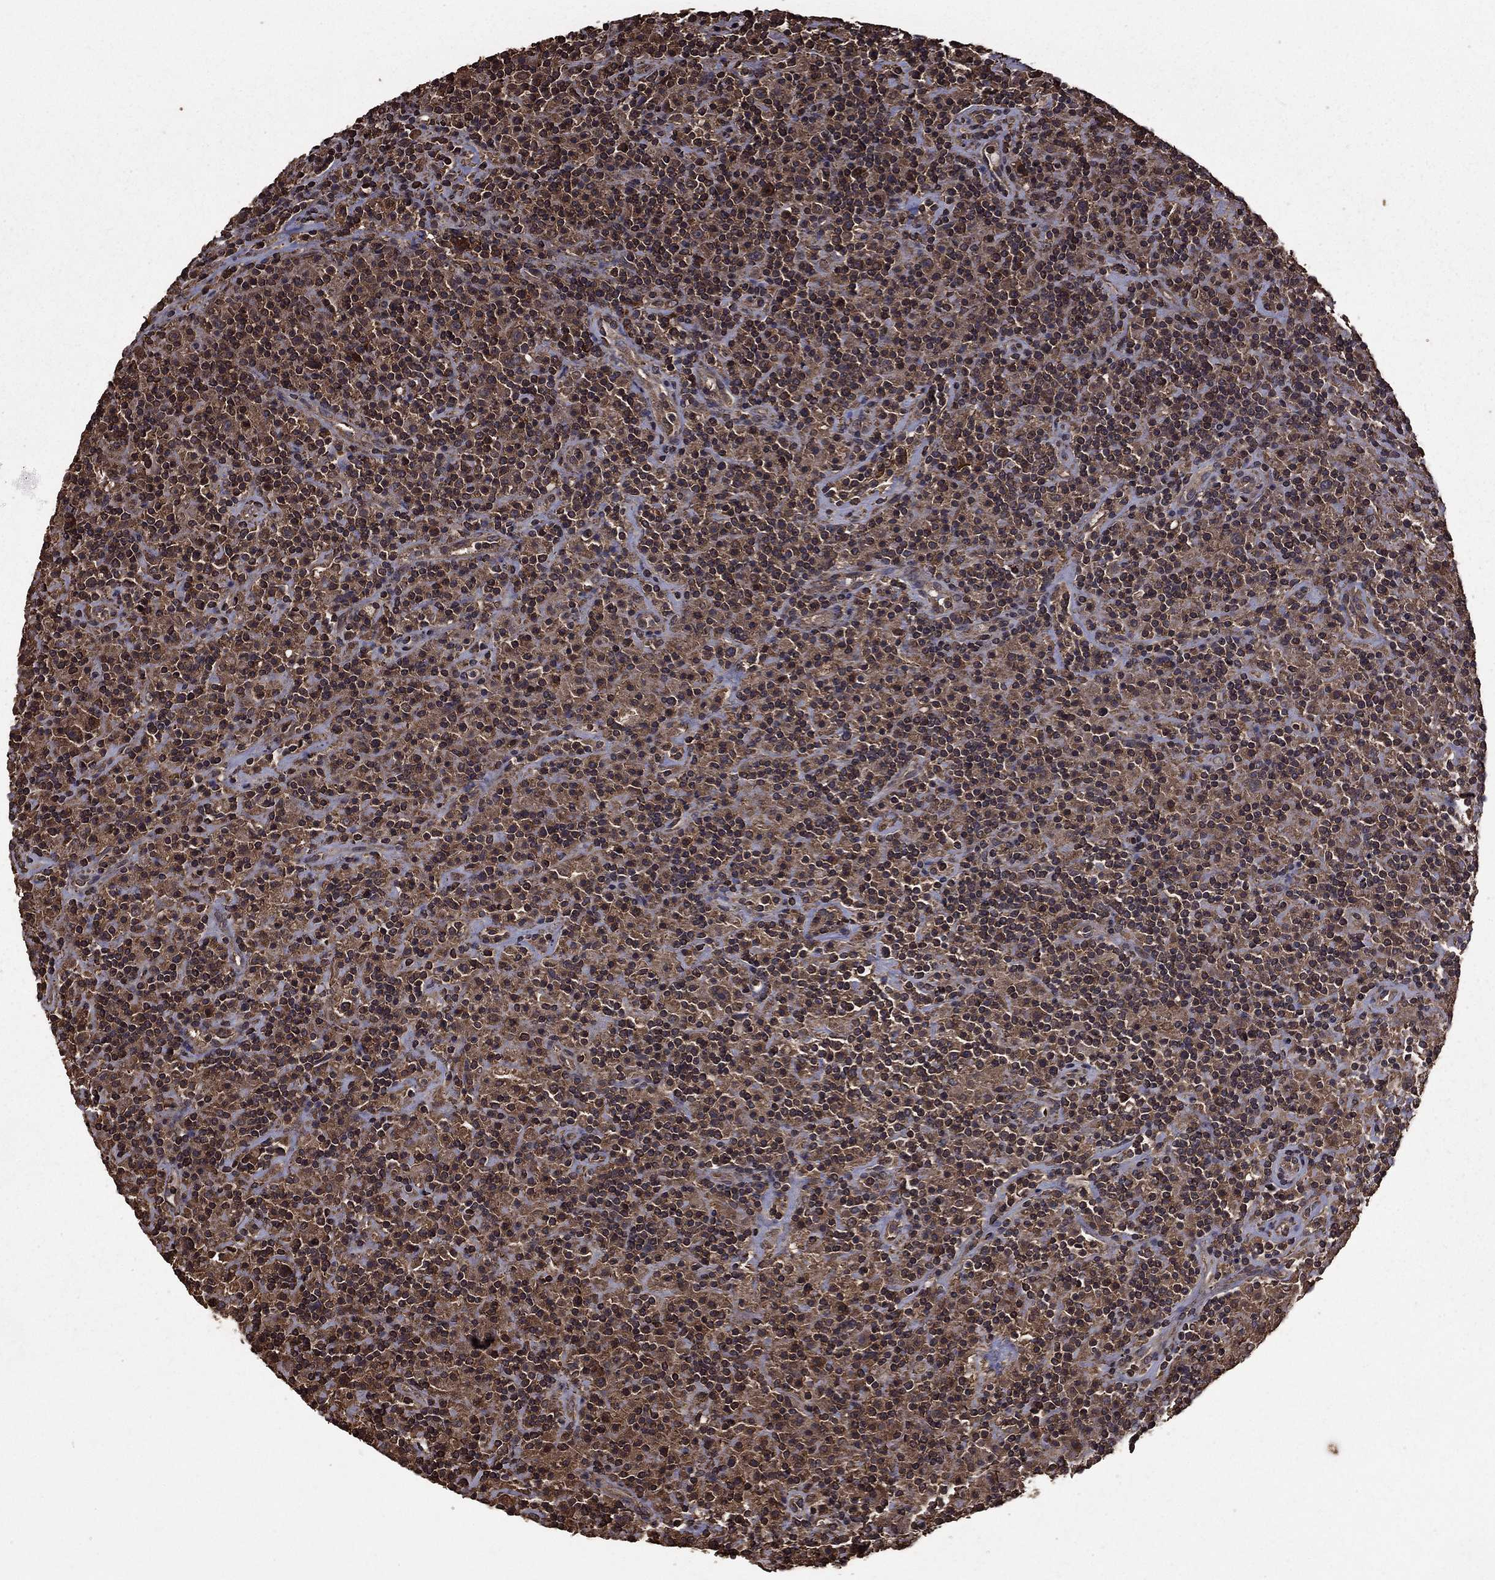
{"staining": {"intensity": "moderate", "quantity": ">75%", "location": "cytoplasmic/membranous"}, "tissue": "lymphoma", "cell_type": "Tumor cells", "image_type": "cancer", "snomed": [{"axis": "morphology", "description": "Hodgkin's disease, NOS"}, {"axis": "topography", "description": "Lymph node"}], "caption": "The histopathology image exhibits staining of Hodgkin's disease, revealing moderate cytoplasmic/membranous protein positivity (brown color) within tumor cells.", "gene": "BIRC6", "patient": {"sex": "male", "age": 70}}